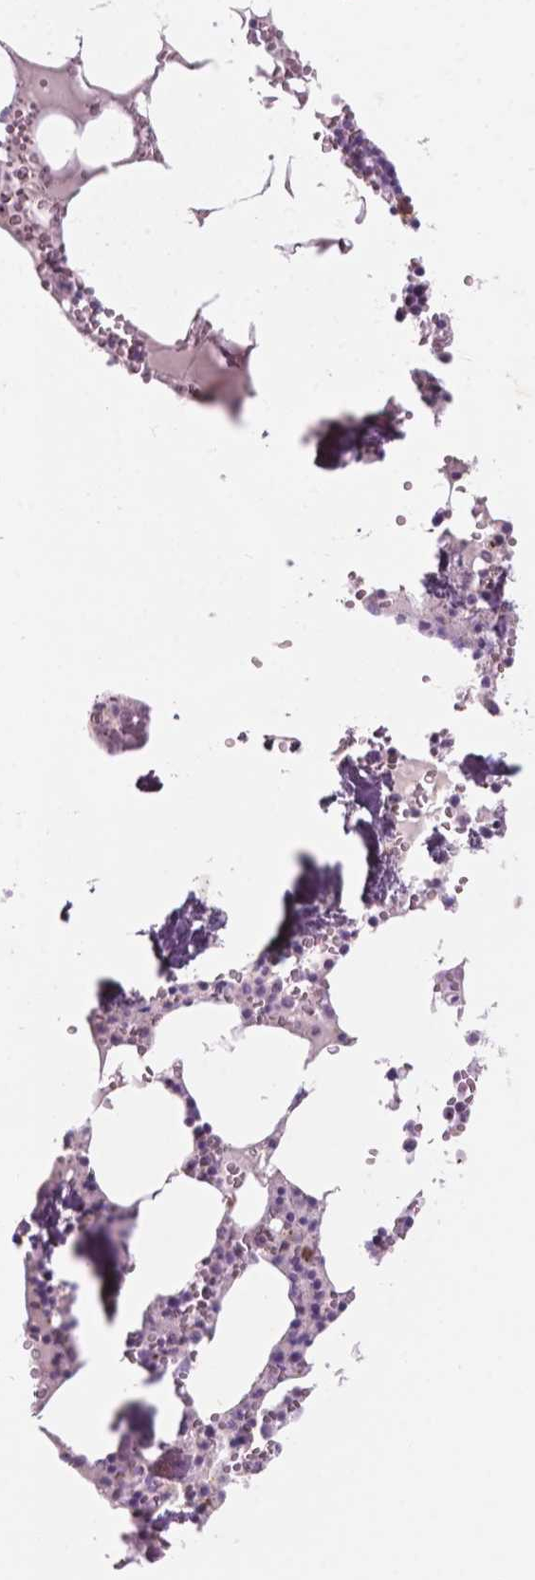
{"staining": {"intensity": "moderate", "quantity": "<25%", "location": "nuclear"}, "tissue": "bone marrow", "cell_type": "Hematopoietic cells", "image_type": "normal", "snomed": [{"axis": "morphology", "description": "Normal tissue, NOS"}, {"axis": "topography", "description": "Bone marrow"}], "caption": "A high-resolution micrograph shows immunohistochemistry (IHC) staining of normal bone marrow, which displays moderate nuclear expression in about <25% of hematopoietic cells.", "gene": "ZNF853", "patient": {"sex": "male", "age": 54}}